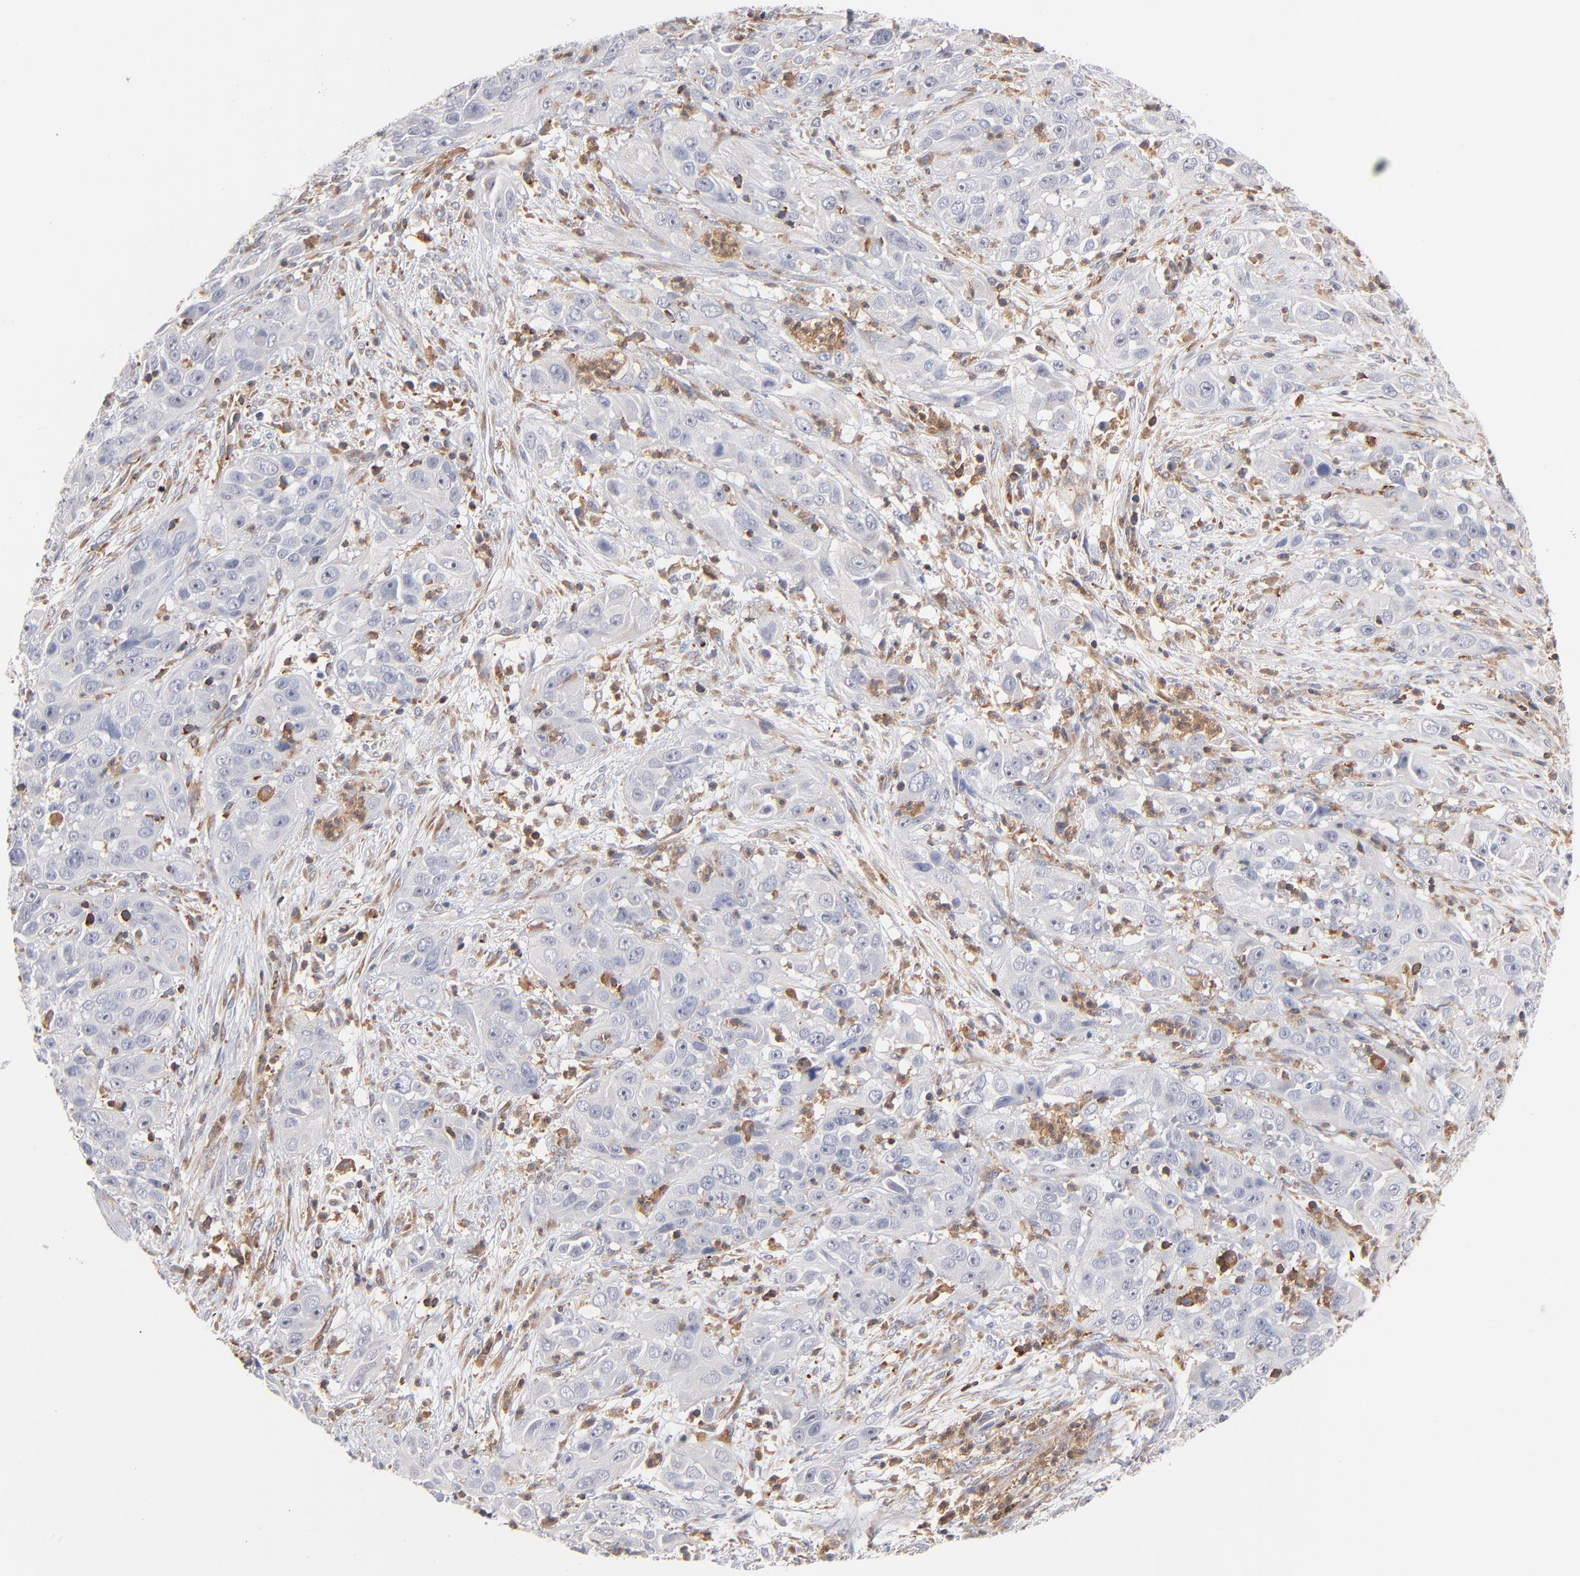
{"staining": {"intensity": "negative", "quantity": "none", "location": "none"}, "tissue": "cervical cancer", "cell_type": "Tumor cells", "image_type": "cancer", "snomed": [{"axis": "morphology", "description": "Squamous cell carcinoma, NOS"}, {"axis": "topography", "description": "Cervix"}], "caption": "Cervical cancer (squamous cell carcinoma) was stained to show a protein in brown. There is no significant staining in tumor cells. (DAB (3,3'-diaminobenzidine) immunohistochemistry (IHC), high magnification).", "gene": "WIPF1", "patient": {"sex": "female", "age": 32}}